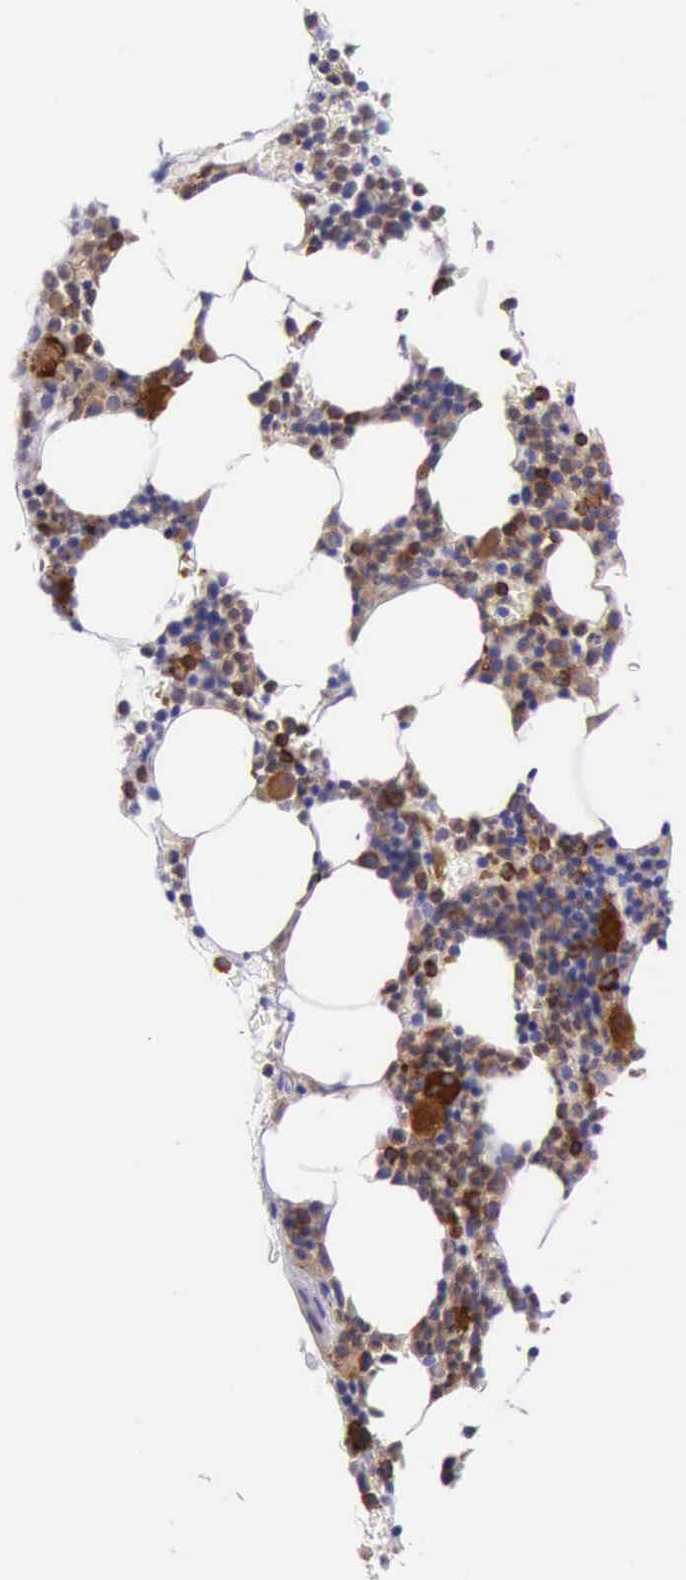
{"staining": {"intensity": "moderate", "quantity": "25%-75%", "location": "cytoplasmic/membranous,nuclear"}, "tissue": "bone marrow", "cell_type": "Hematopoietic cells", "image_type": "normal", "snomed": [{"axis": "morphology", "description": "Normal tissue, NOS"}, {"axis": "topography", "description": "Bone marrow"}], "caption": "A medium amount of moderate cytoplasmic/membranous,nuclear expression is present in about 25%-75% of hematopoietic cells in normal bone marrow.", "gene": "BTK", "patient": {"sex": "female", "age": 53}}